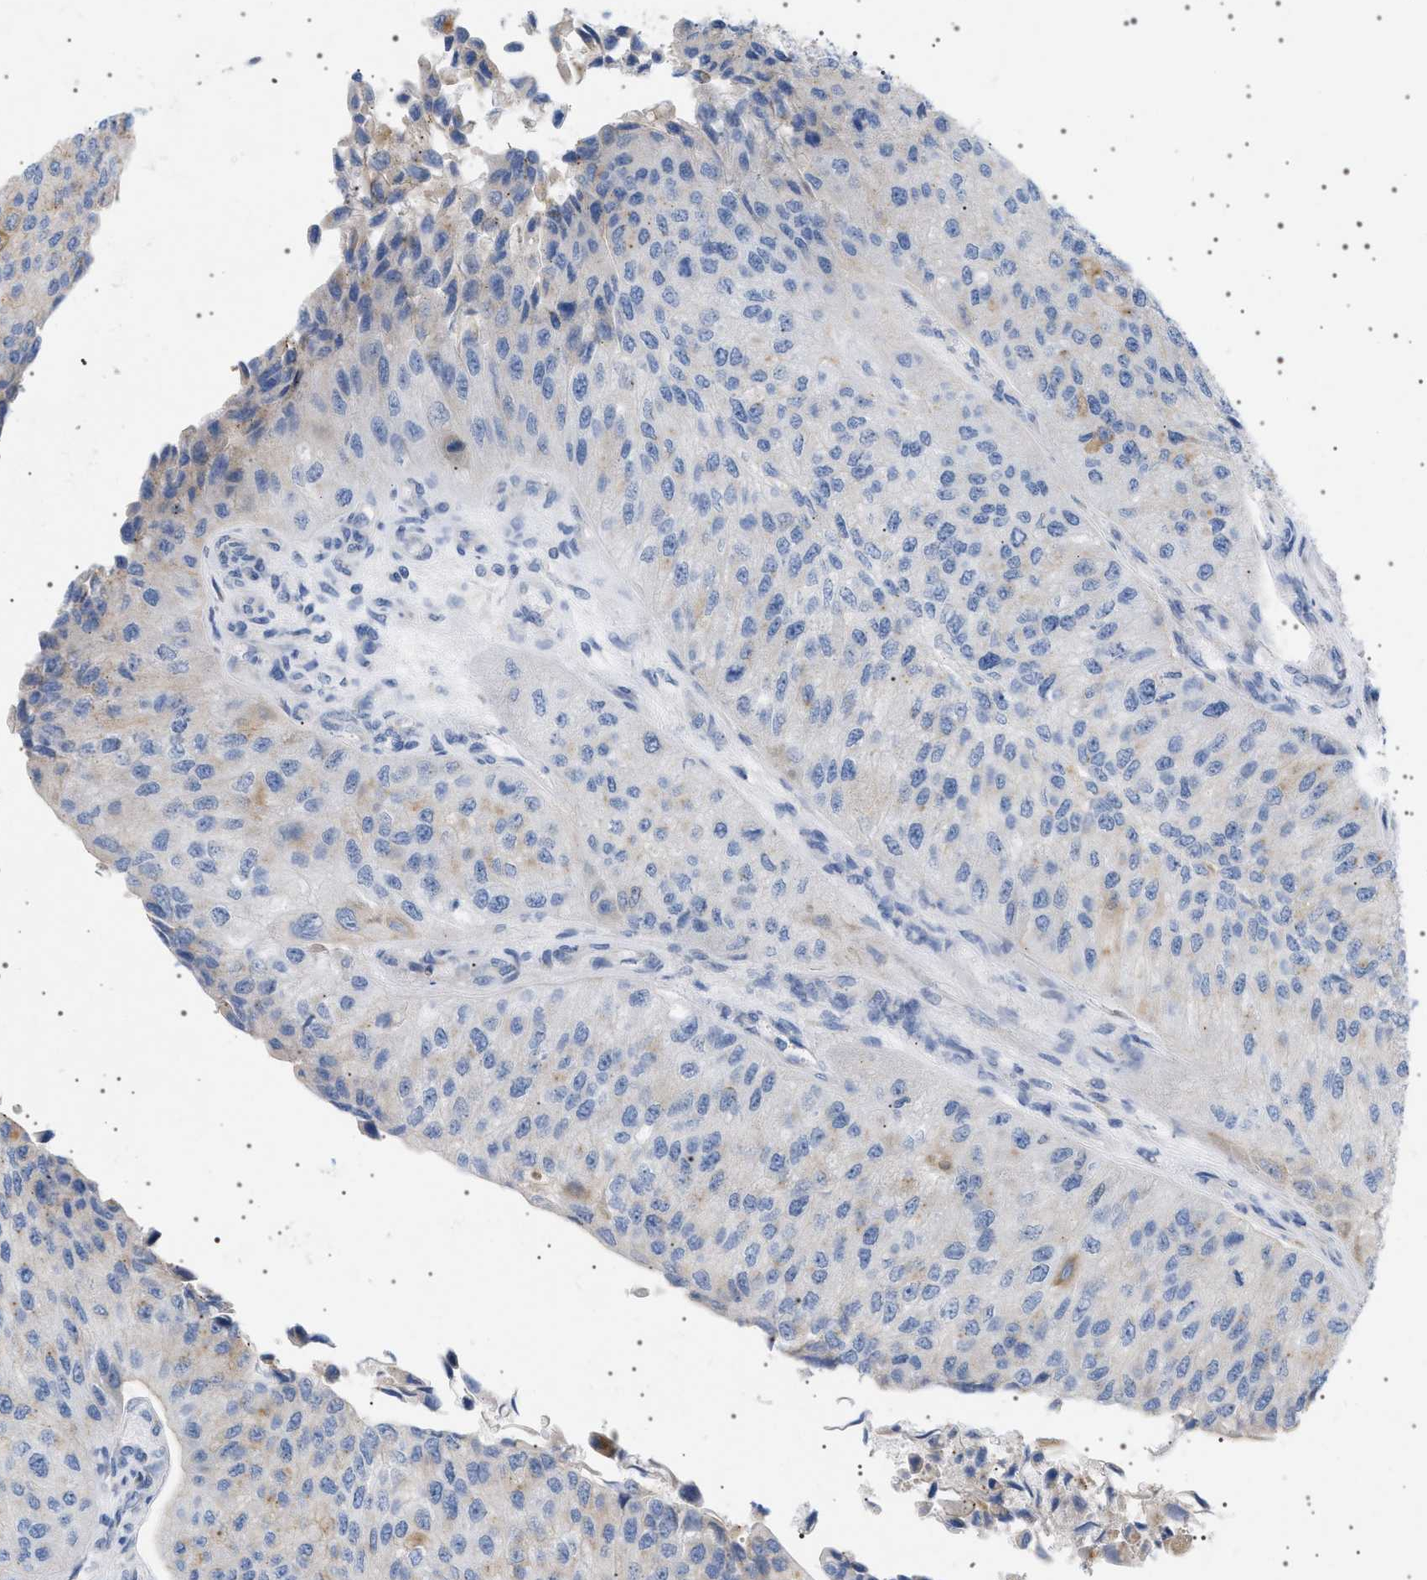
{"staining": {"intensity": "weak", "quantity": "<25%", "location": "cytoplasmic/membranous"}, "tissue": "urothelial cancer", "cell_type": "Tumor cells", "image_type": "cancer", "snomed": [{"axis": "morphology", "description": "Urothelial carcinoma, High grade"}, {"axis": "topography", "description": "Kidney"}, {"axis": "topography", "description": "Urinary bladder"}], "caption": "IHC photomicrograph of neoplastic tissue: human urothelial carcinoma (high-grade) stained with DAB (3,3'-diaminobenzidine) displays no significant protein positivity in tumor cells.", "gene": "ADCY10", "patient": {"sex": "male", "age": 77}}